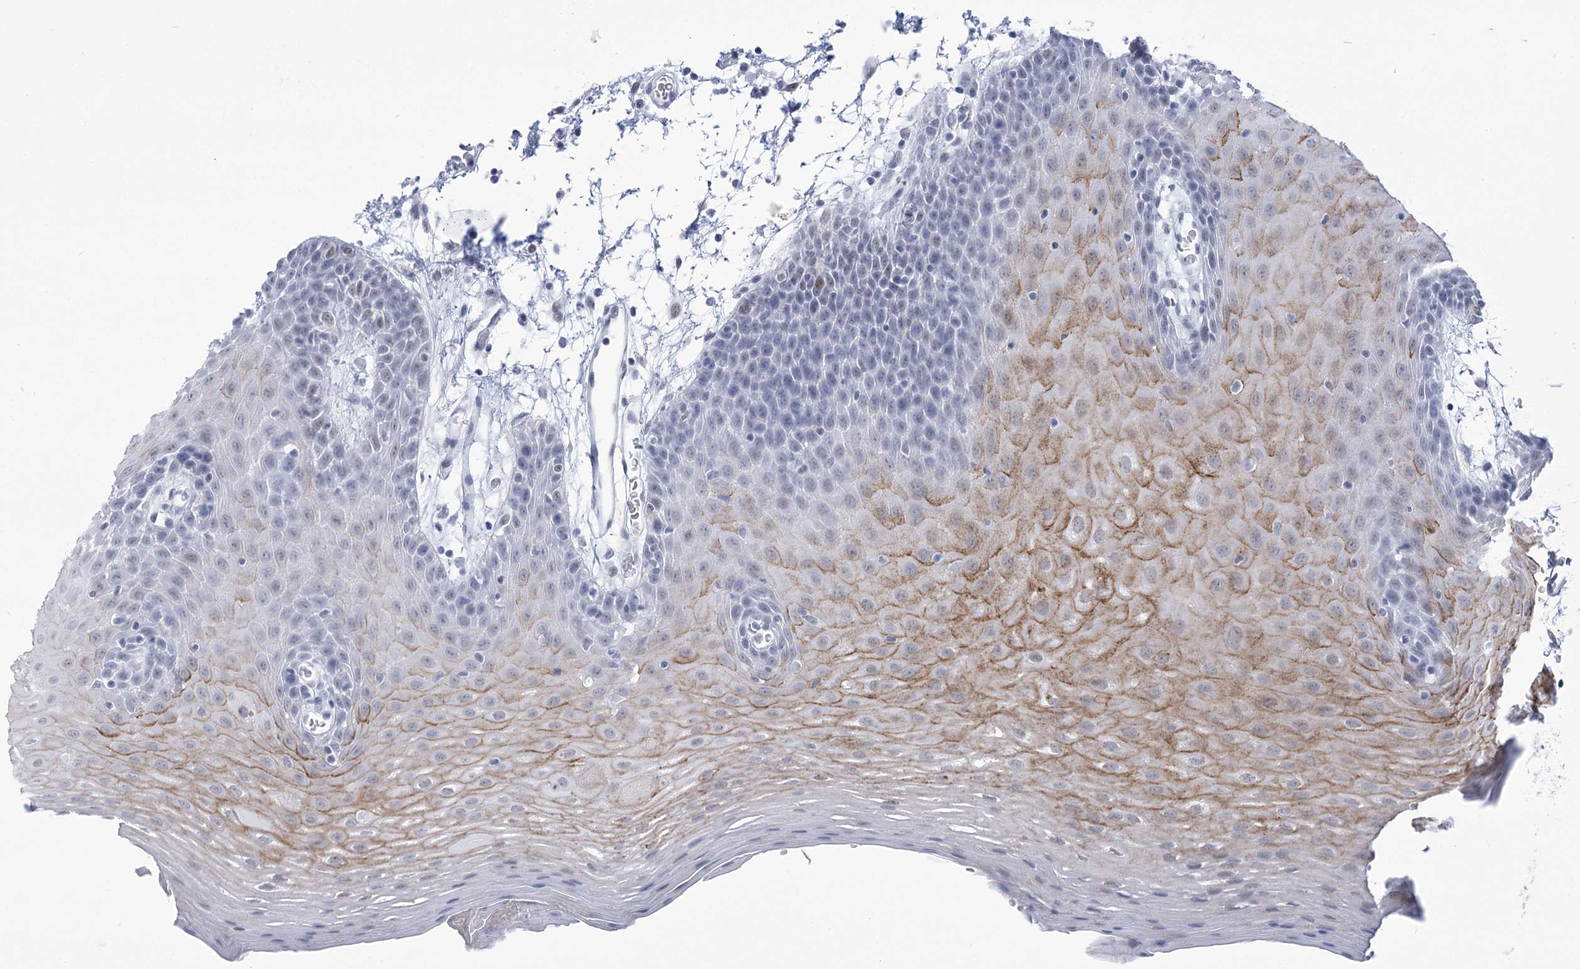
{"staining": {"intensity": "moderate", "quantity": "<25%", "location": "cytoplasmic/membranous"}, "tissue": "oral mucosa", "cell_type": "Squamous epithelial cells", "image_type": "normal", "snomed": [{"axis": "morphology", "description": "Normal tissue, NOS"}, {"axis": "topography", "description": "Skeletal muscle"}, {"axis": "topography", "description": "Oral tissue"}, {"axis": "topography", "description": "Salivary gland"}, {"axis": "topography", "description": "Peripheral nerve tissue"}], "caption": "Oral mucosa stained for a protein (brown) exhibits moderate cytoplasmic/membranous positive staining in approximately <25% of squamous epithelial cells.", "gene": "HORMAD1", "patient": {"sex": "male", "age": 54}}